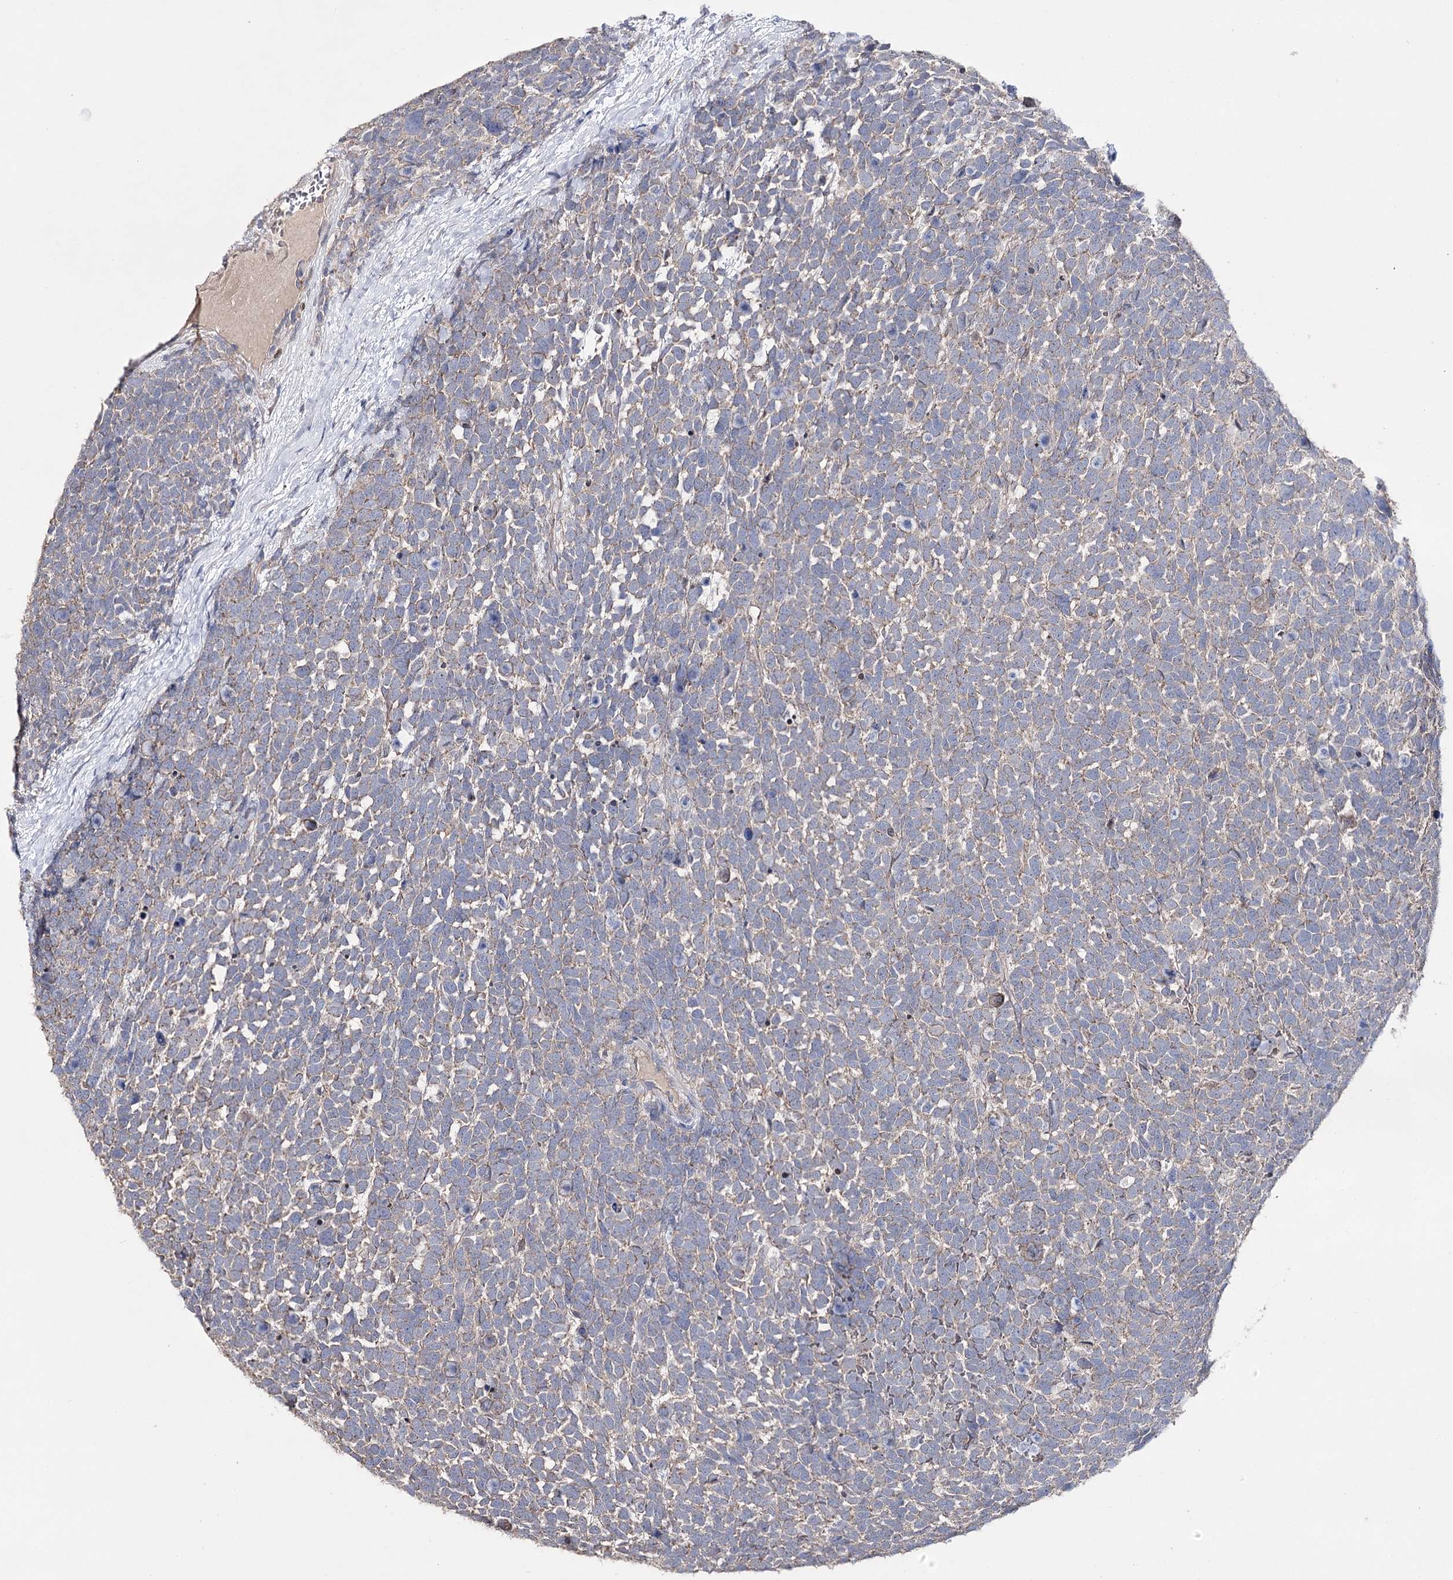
{"staining": {"intensity": "weak", "quantity": "<25%", "location": "cytoplasmic/membranous"}, "tissue": "urothelial cancer", "cell_type": "Tumor cells", "image_type": "cancer", "snomed": [{"axis": "morphology", "description": "Urothelial carcinoma, High grade"}, {"axis": "topography", "description": "Urinary bladder"}], "caption": "Immunohistochemical staining of high-grade urothelial carcinoma displays no significant positivity in tumor cells.", "gene": "AURKC", "patient": {"sex": "female", "age": 82}}